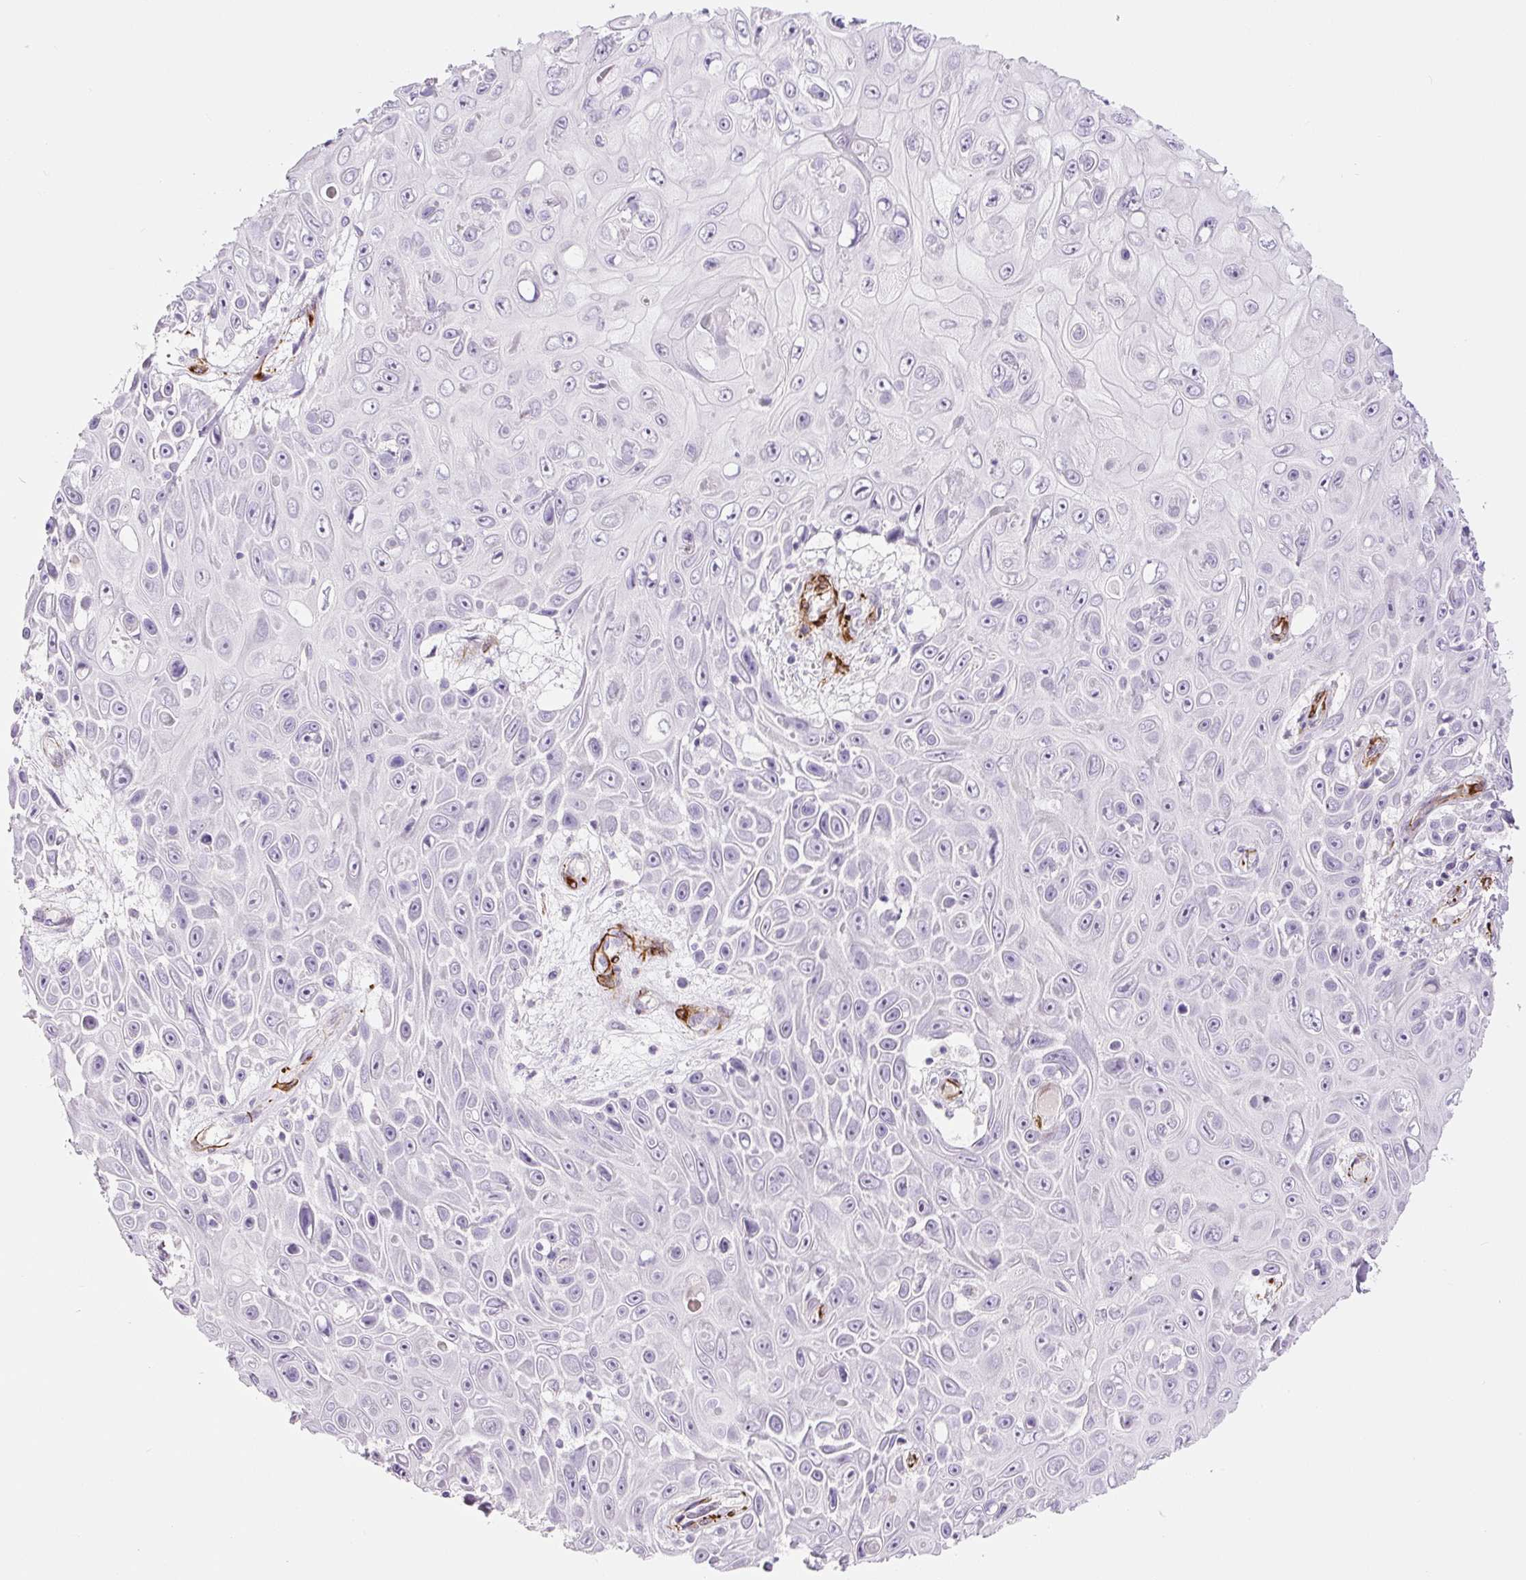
{"staining": {"intensity": "negative", "quantity": "none", "location": "none"}, "tissue": "skin cancer", "cell_type": "Tumor cells", "image_type": "cancer", "snomed": [{"axis": "morphology", "description": "Squamous cell carcinoma, NOS"}, {"axis": "topography", "description": "Skin"}], "caption": "IHC of skin squamous cell carcinoma shows no expression in tumor cells.", "gene": "NES", "patient": {"sex": "male", "age": 82}}